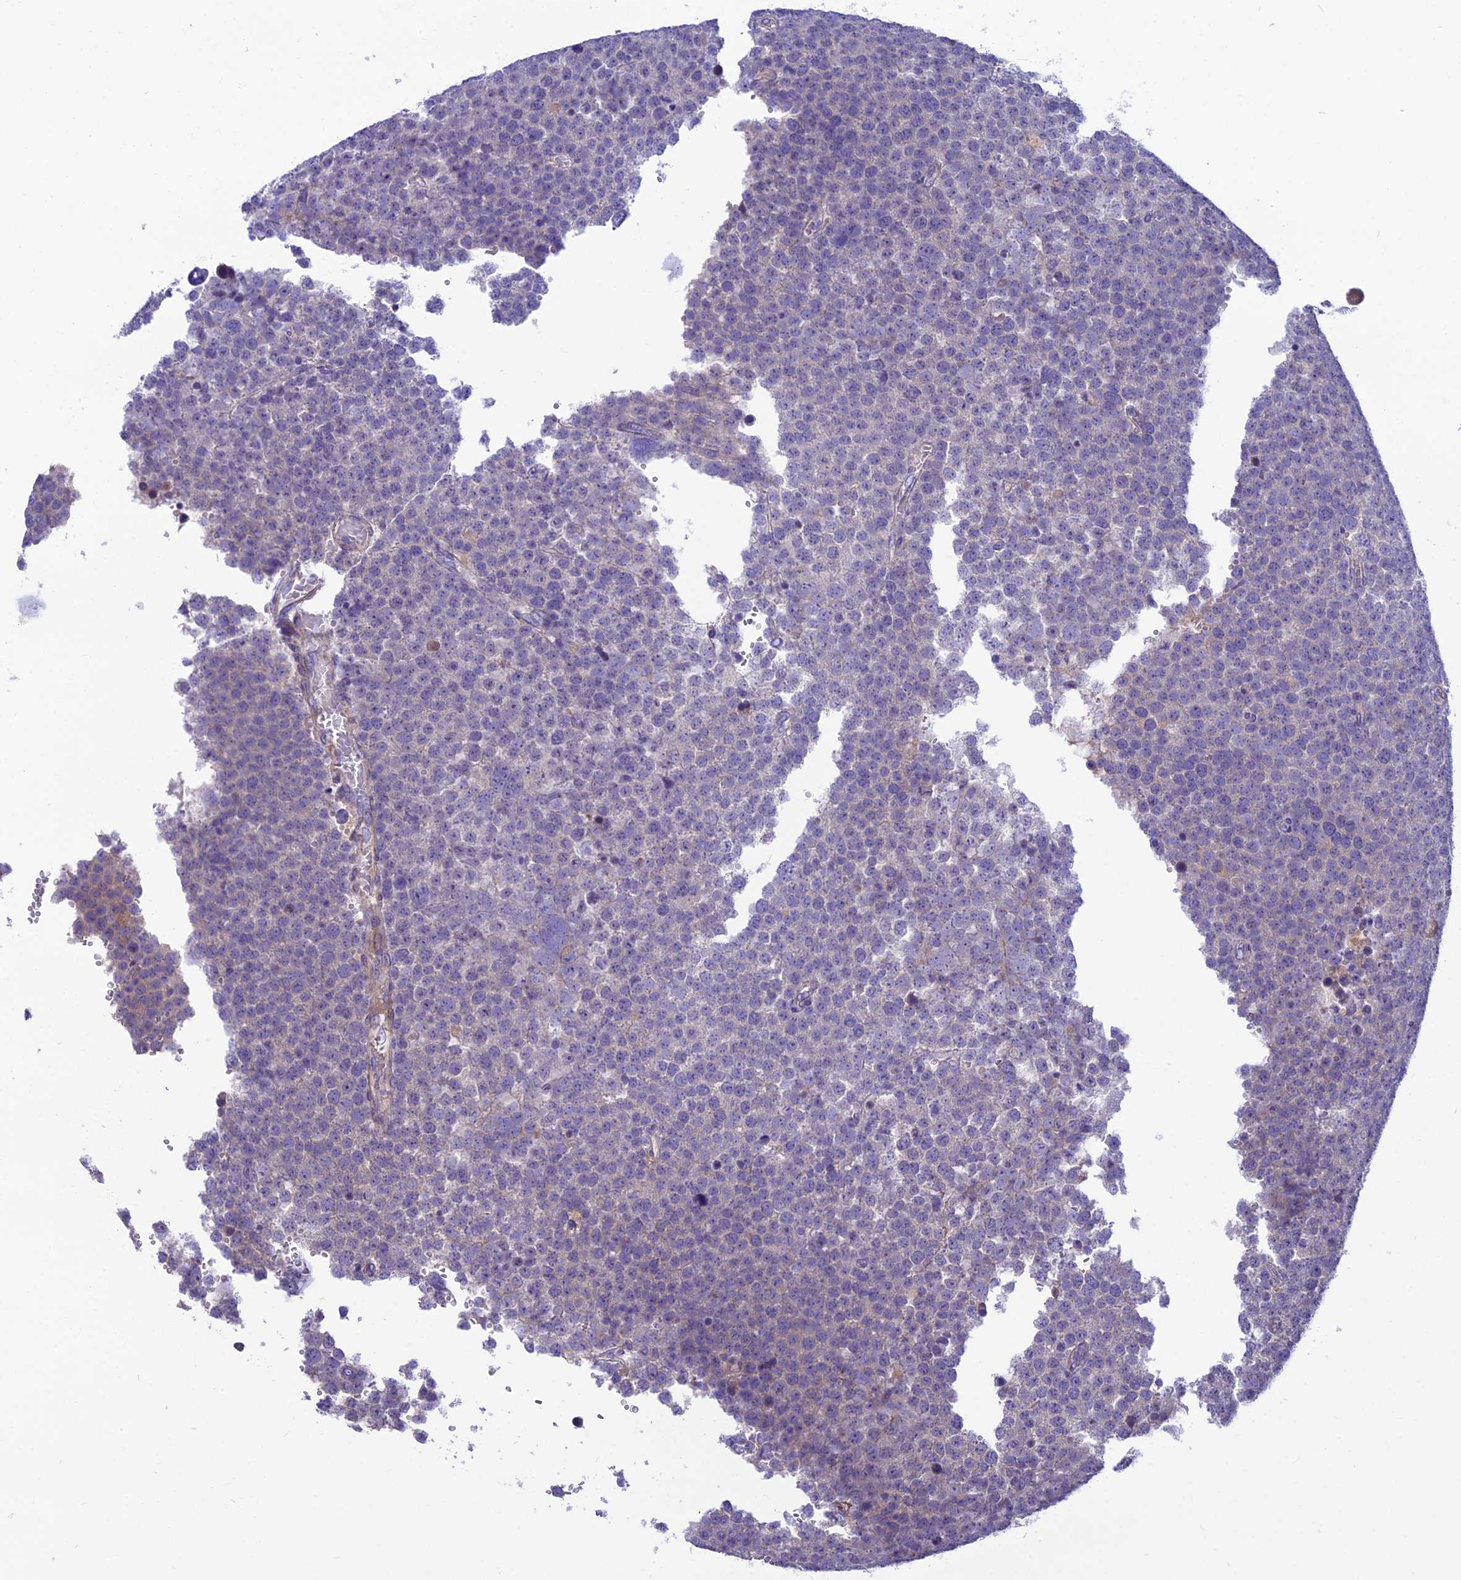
{"staining": {"intensity": "negative", "quantity": "none", "location": "none"}, "tissue": "testis cancer", "cell_type": "Tumor cells", "image_type": "cancer", "snomed": [{"axis": "morphology", "description": "Seminoma, NOS"}, {"axis": "topography", "description": "Testis"}], "caption": "IHC of human testis cancer (seminoma) exhibits no positivity in tumor cells.", "gene": "ANO3", "patient": {"sex": "male", "age": 71}}